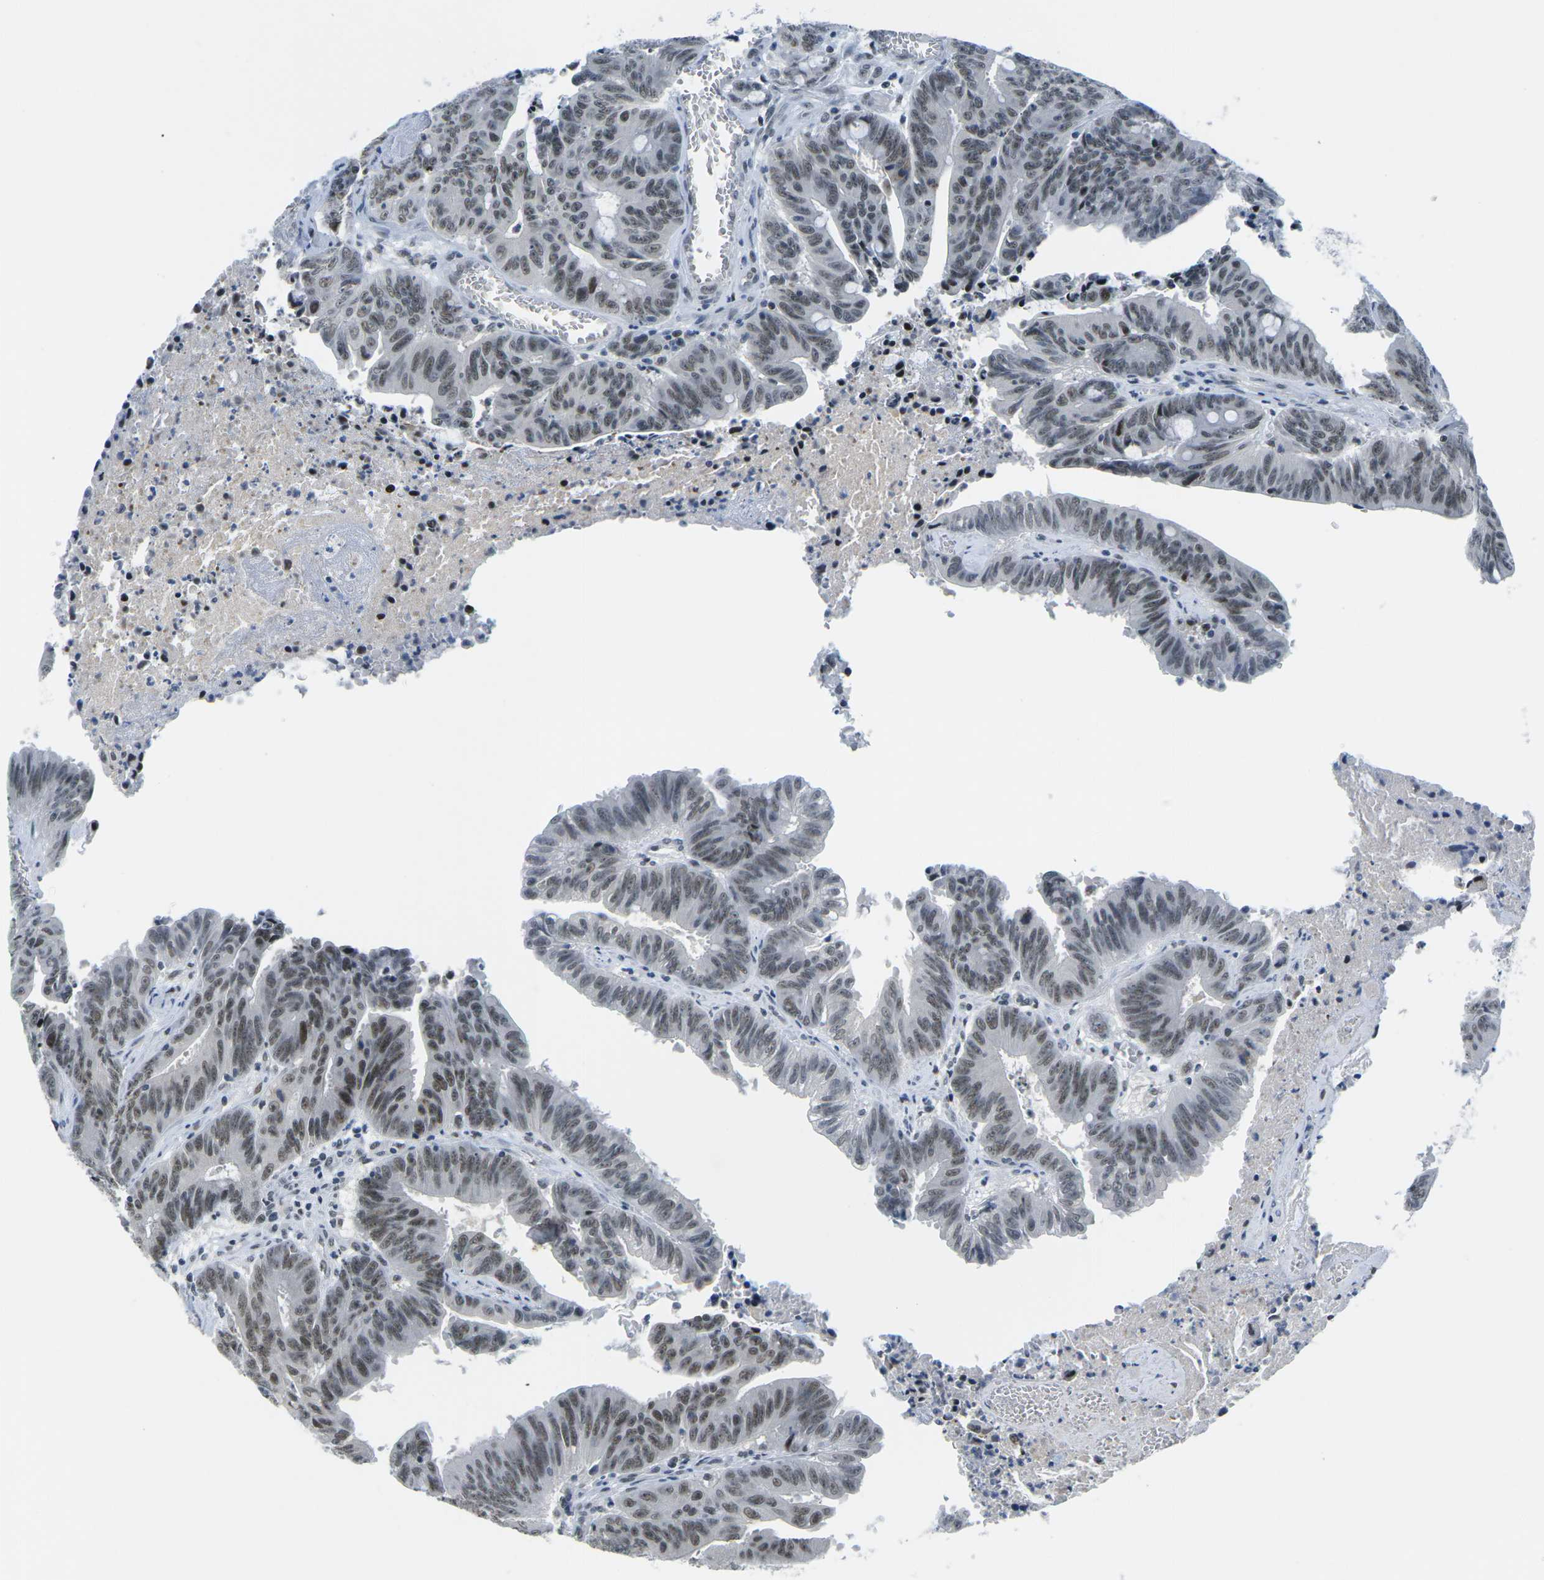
{"staining": {"intensity": "moderate", "quantity": ">75%", "location": "nuclear"}, "tissue": "colorectal cancer", "cell_type": "Tumor cells", "image_type": "cancer", "snomed": [{"axis": "morphology", "description": "Adenocarcinoma, NOS"}, {"axis": "topography", "description": "Colon"}], "caption": "This micrograph reveals colorectal cancer stained with immunohistochemistry (IHC) to label a protein in brown. The nuclear of tumor cells show moderate positivity for the protein. Nuclei are counter-stained blue.", "gene": "PRPF8", "patient": {"sex": "male", "age": 45}}